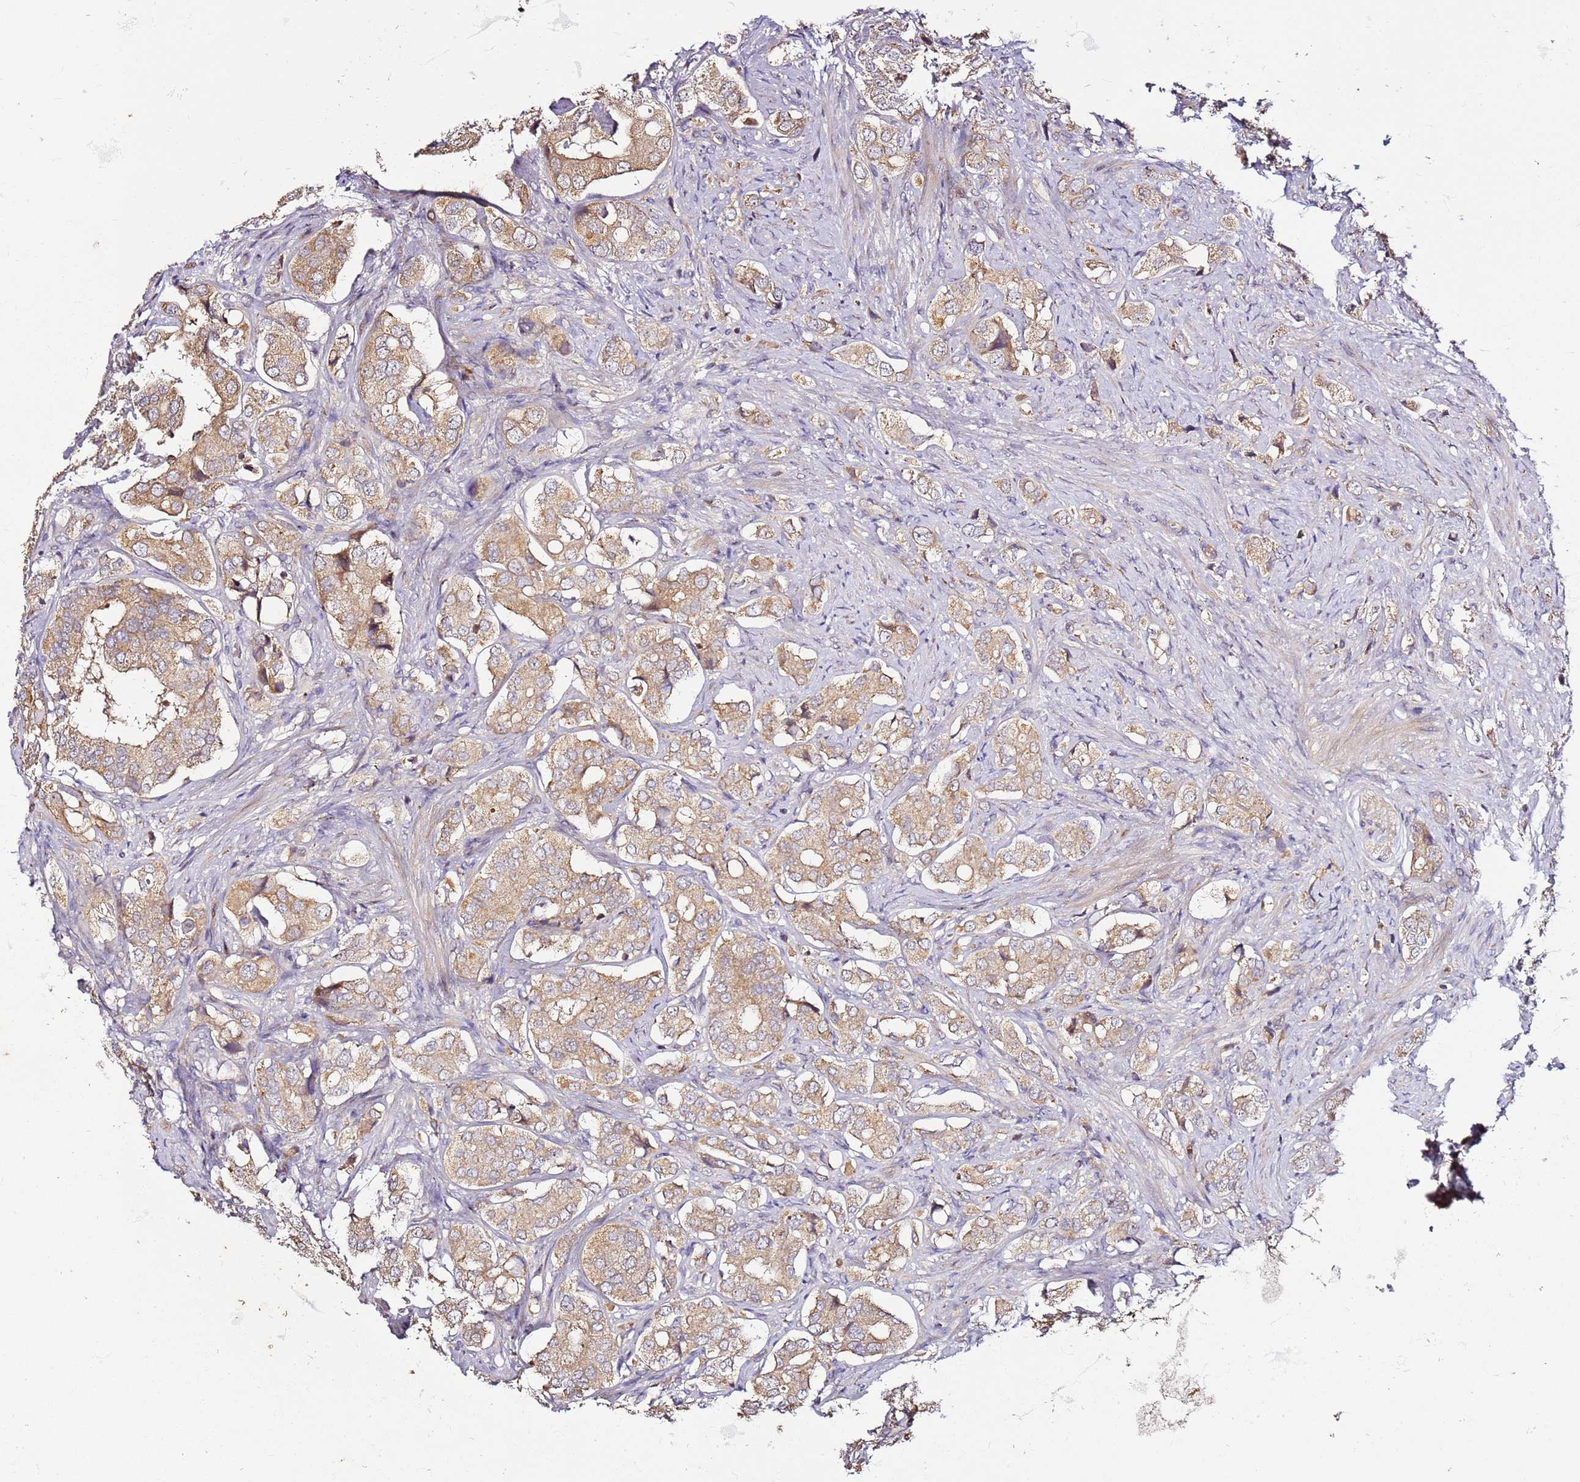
{"staining": {"intensity": "moderate", "quantity": ">75%", "location": "cytoplasmic/membranous"}, "tissue": "prostate cancer", "cell_type": "Tumor cells", "image_type": "cancer", "snomed": [{"axis": "morphology", "description": "Adenocarcinoma, High grade"}, {"axis": "topography", "description": "Prostate"}], "caption": "Immunohistochemical staining of prostate adenocarcinoma (high-grade) shows moderate cytoplasmic/membranous protein positivity in about >75% of tumor cells.", "gene": "KRTAP21-3", "patient": {"sex": "male", "age": 65}}